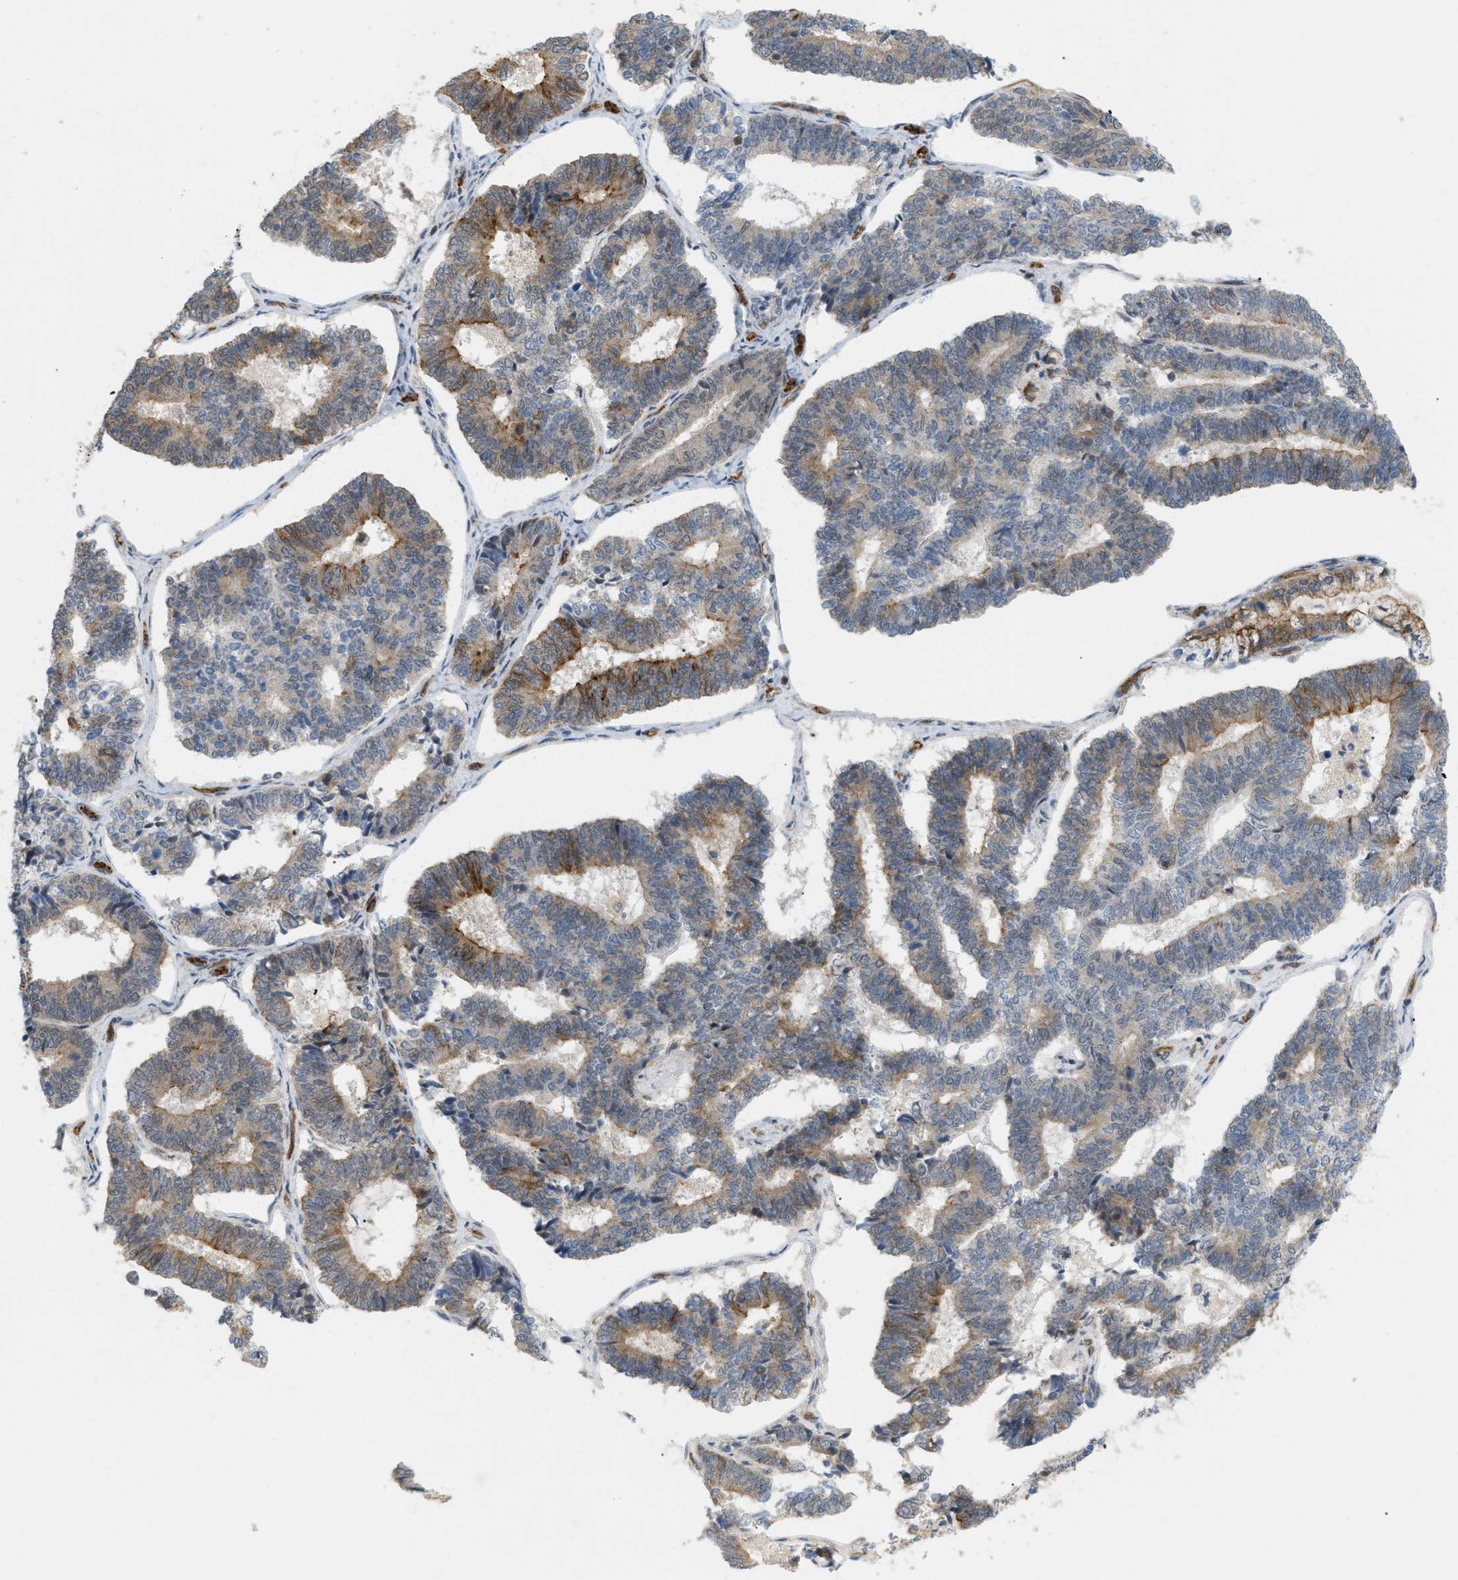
{"staining": {"intensity": "moderate", "quantity": "<25%", "location": "cytoplasmic/membranous"}, "tissue": "endometrial cancer", "cell_type": "Tumor cells", "image_type": "cancer", "snomed": [{"axis": "morphology", "description": "Adenocarcinoma, NOS"}, {"axis": "topography", "description": "Endometrium"}], "caption": "Endometrial adenocarcinoma stained with a protein marker shows moderate staining in tumor cells.", "gene": "PALMD", "patient": {"sex": "female", "age": 70}}